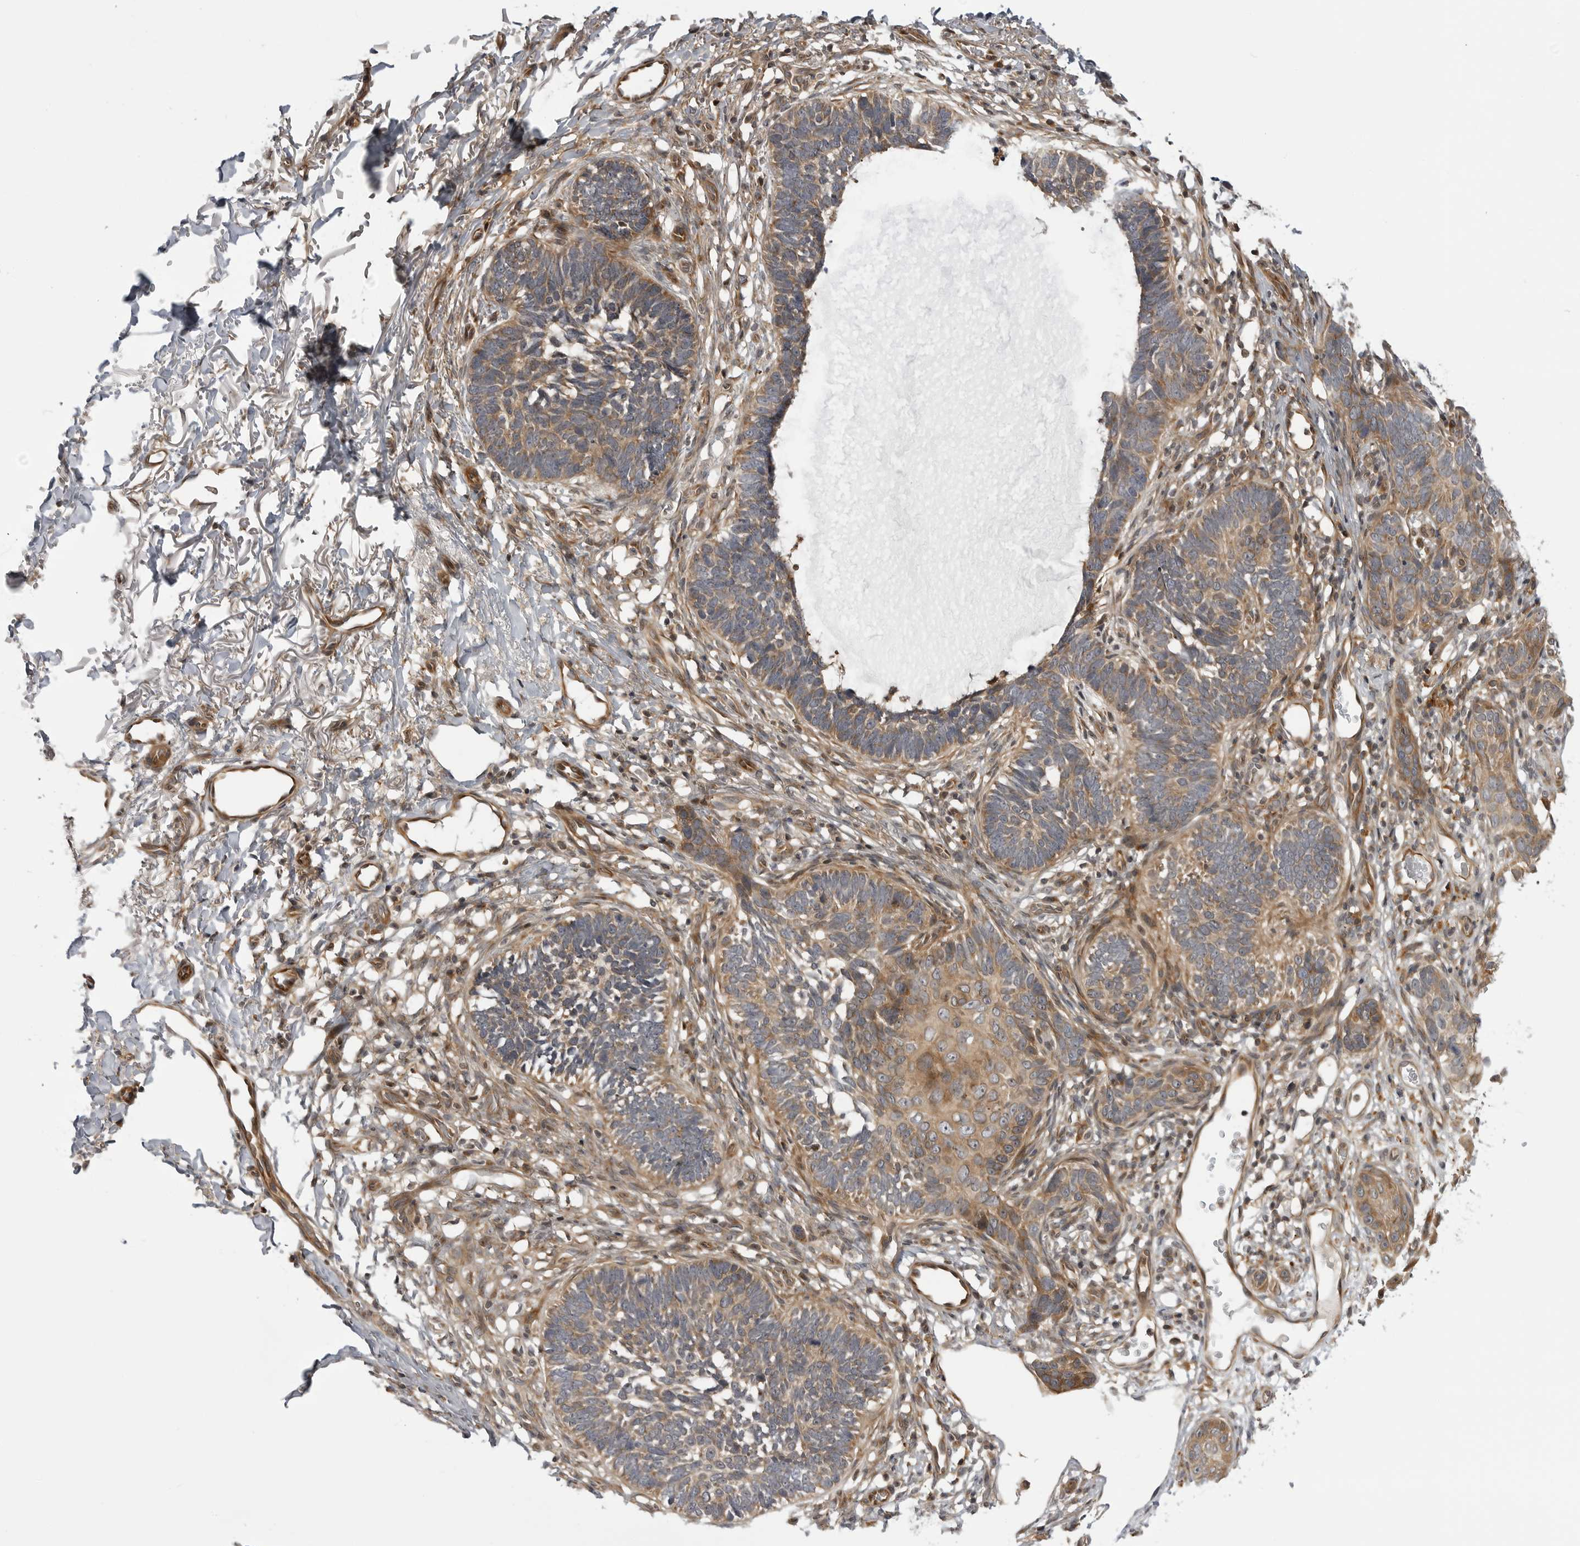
{"staining": {"intensity": "moderate", "quantity": ">75%", "location": "cytoplasmic/membranous"}, "tissue": "skin cancer", "cell_type": "Tumor cells", "image_type": "cancer", "snomed": [{"axis": "morphology", "description": "Normal tissue, NOS"}, {"axis": "morphology", "description": "Basal cell carcinoma"}, {"axis": "topography", "description": "Skin"}], "caption": "This is an image of IHC staining of basal cell carcinoma (skin), which shows moderate expression in the cytoplasmic/membranous of tumor cells.", "gene": "LRRC45", "patient": {"sex": "male", "age": 77}}